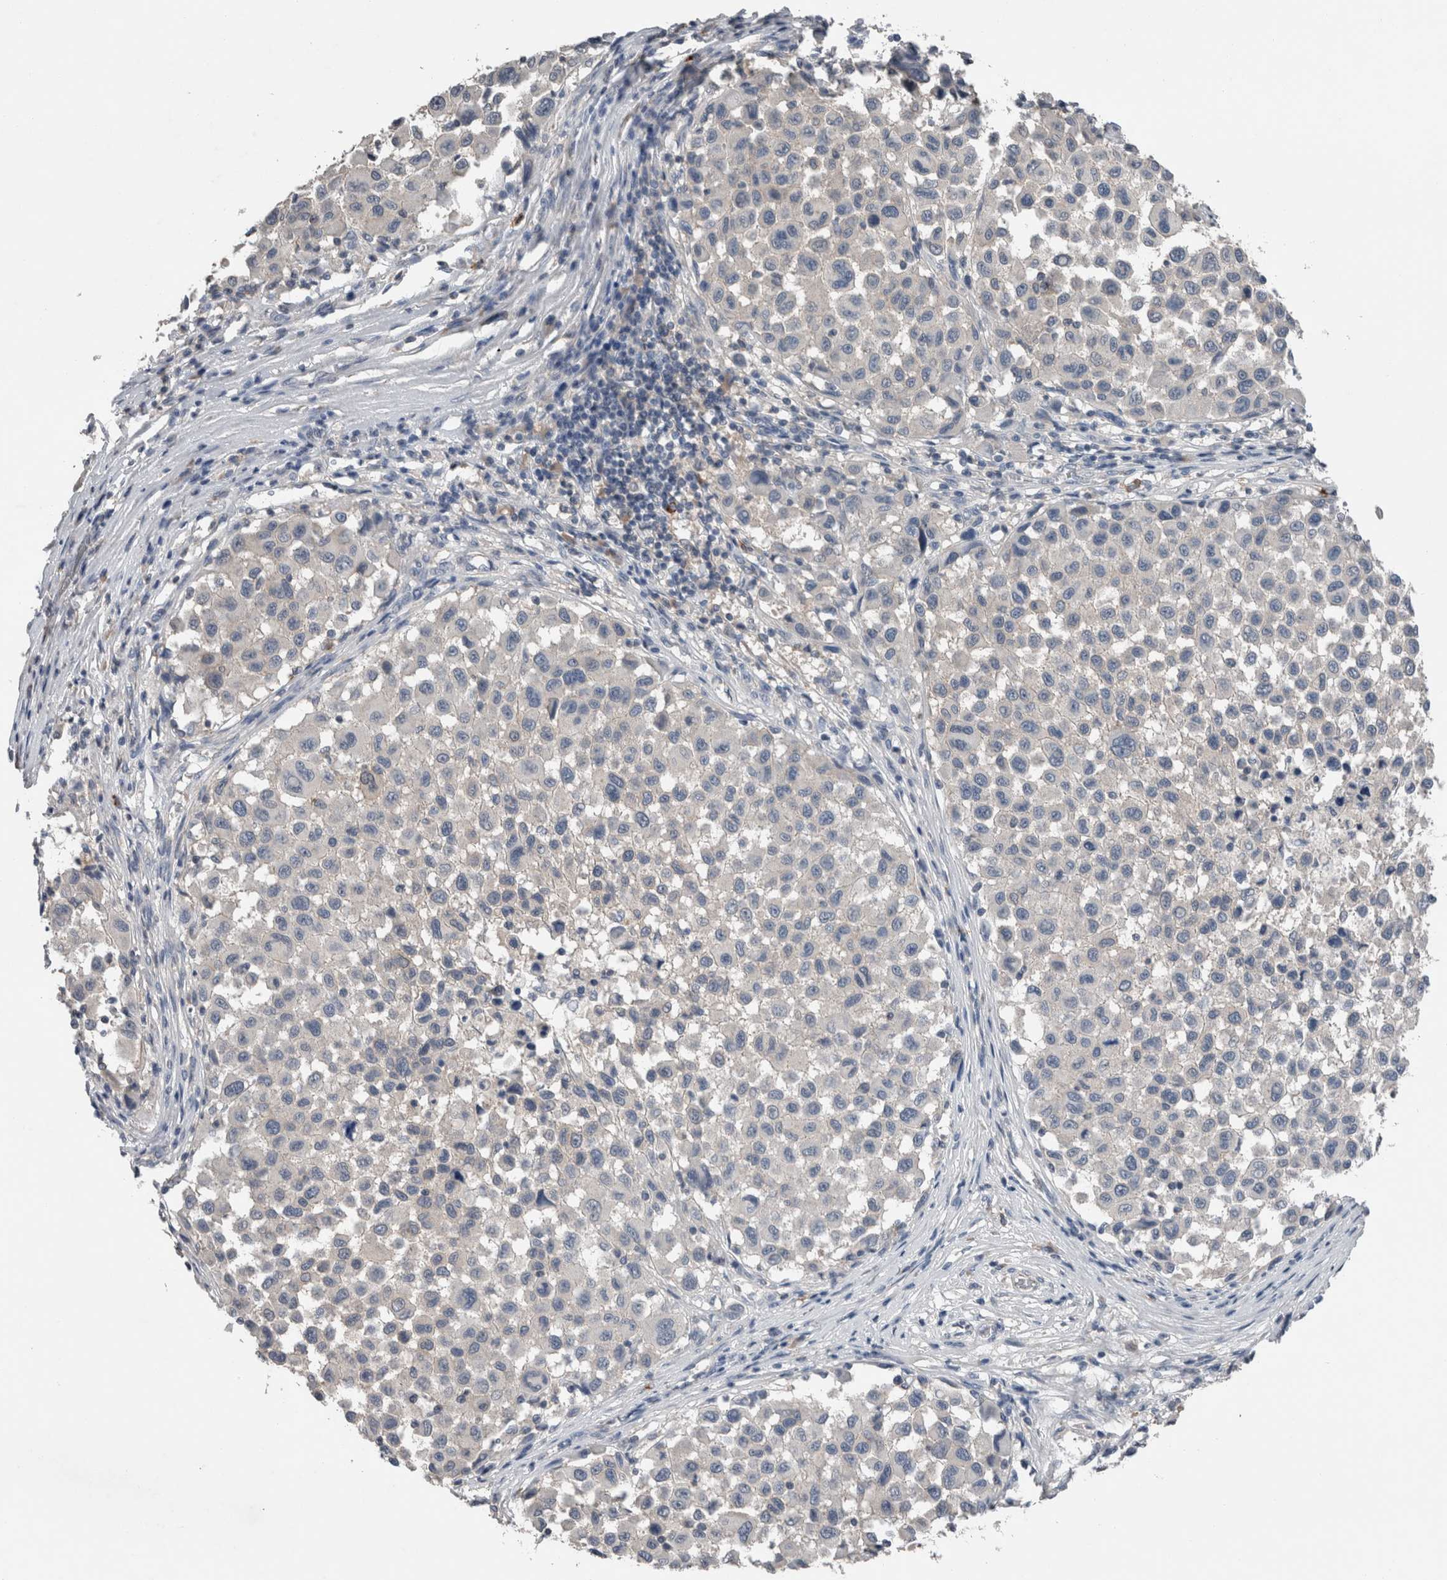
{"staining": {"intensity": "negative", "quantity": "none", "location": "none"}, "tissue": "melanoma", "cell_type": "Tumor cells", "image_type": "cancer", "snomed": [{"axis": "morphology", "description": "Malignant melanoma, Metastatic site"}, {"axis": "topography", "description": "Lymph node"}], "caption": "Tumor cells are negative for brown protein staining in malignant melanoma (metastatic site).", "gene": "CRNN", "patient": {"sex": "male", "age": 61}}